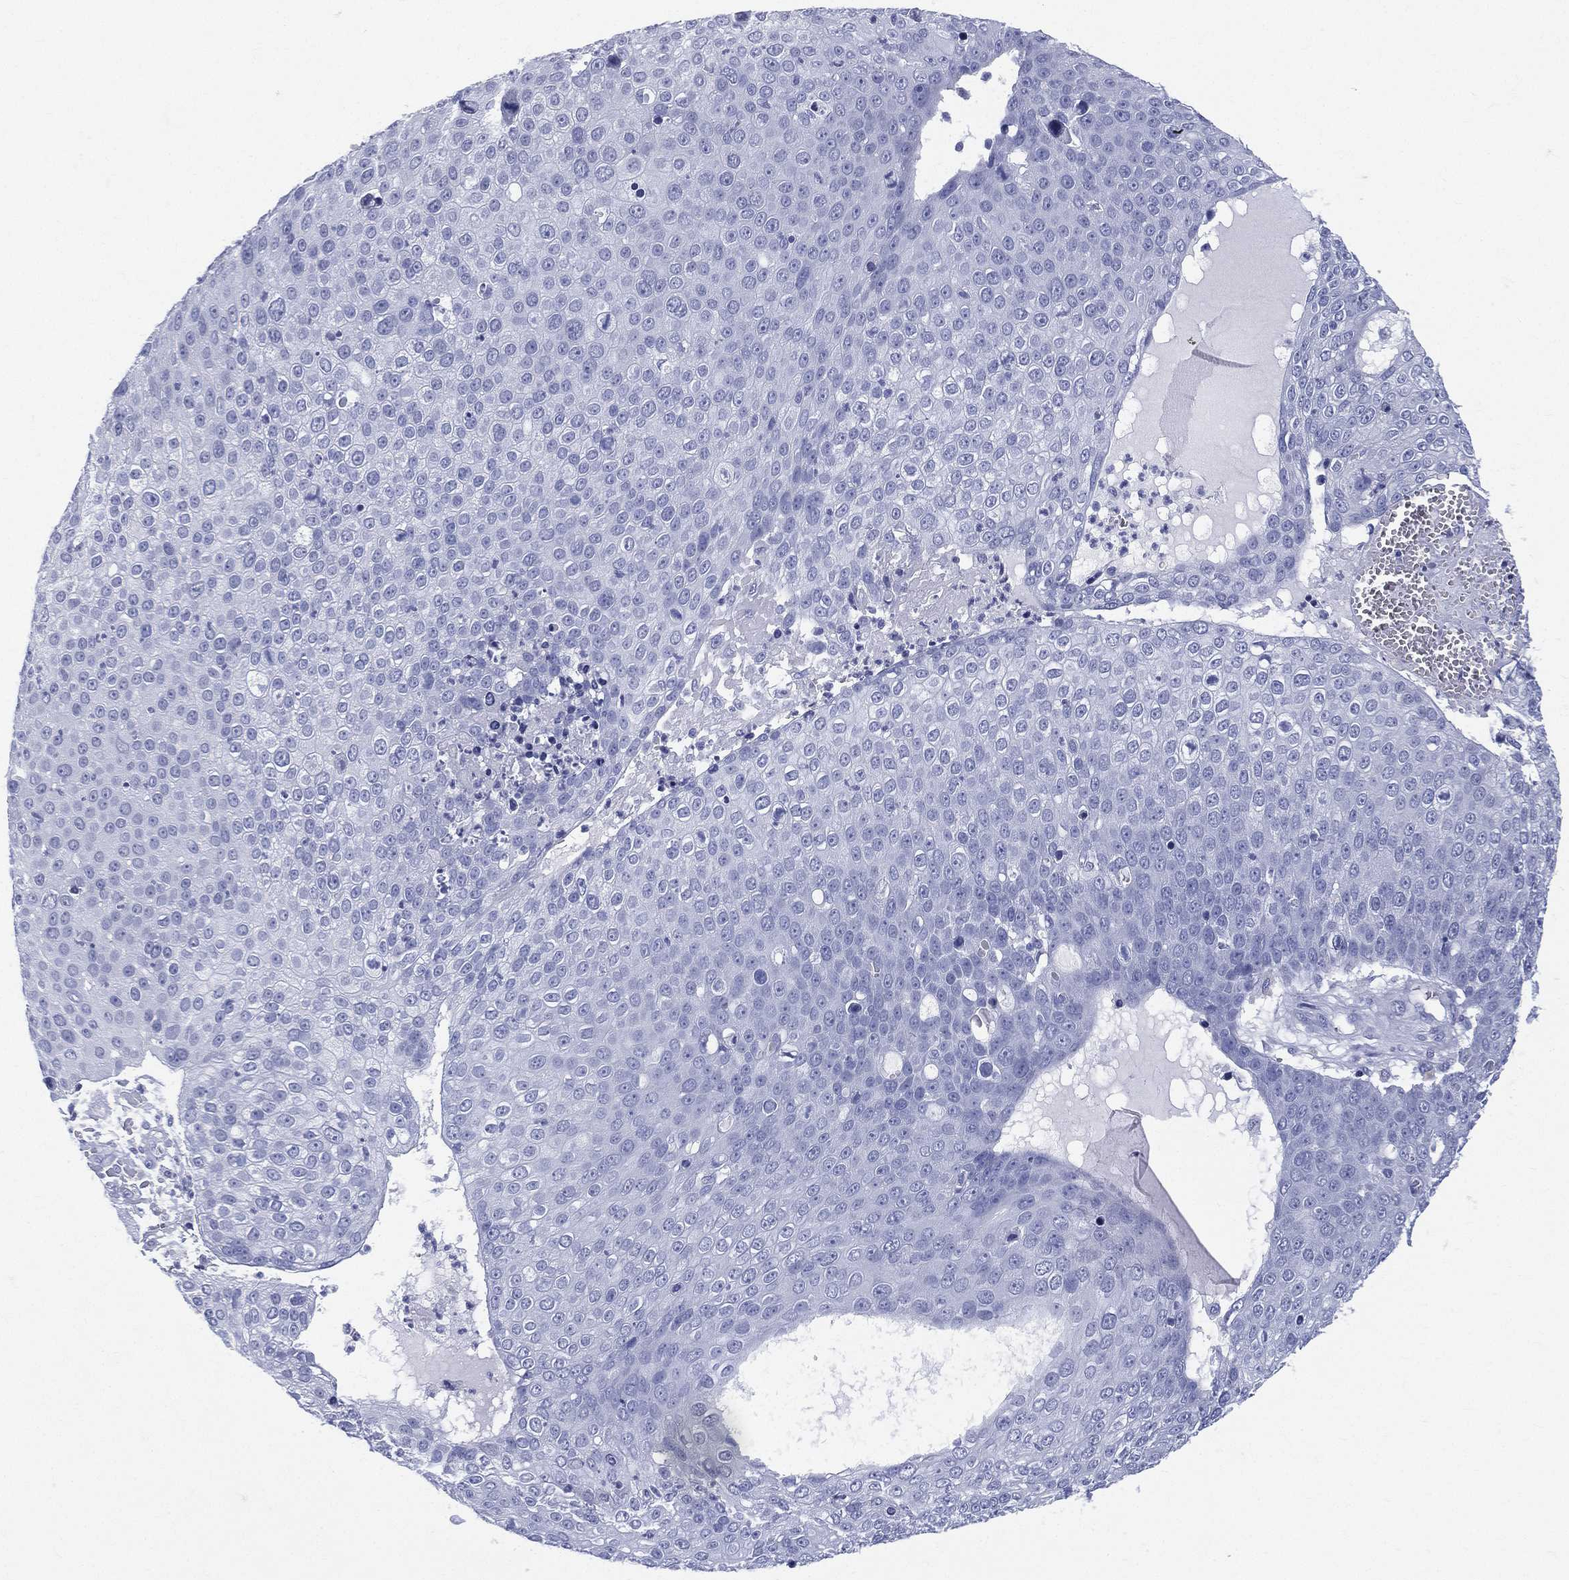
{"staining": {"intensity": "negative", "quantity": "none", "location": "none"}, "tissue": "skin cancer", "cell_type": "Tumor cells", "image_type": "cancer", "snomed": [{"axis": "morphology", "description": "Squamous cell carcinoma, NOS"}, {"axis": "topography", "description": "Skin"}], "caption": "Immunohistochemistry (IHC) image of neoplastic tissue: human skin squamous cell carcinoma stained with DAB shows no significant protein expression in tumor cells.", "gene": "ETNPPL", "patient": {"sex": "male", "age": 71}}